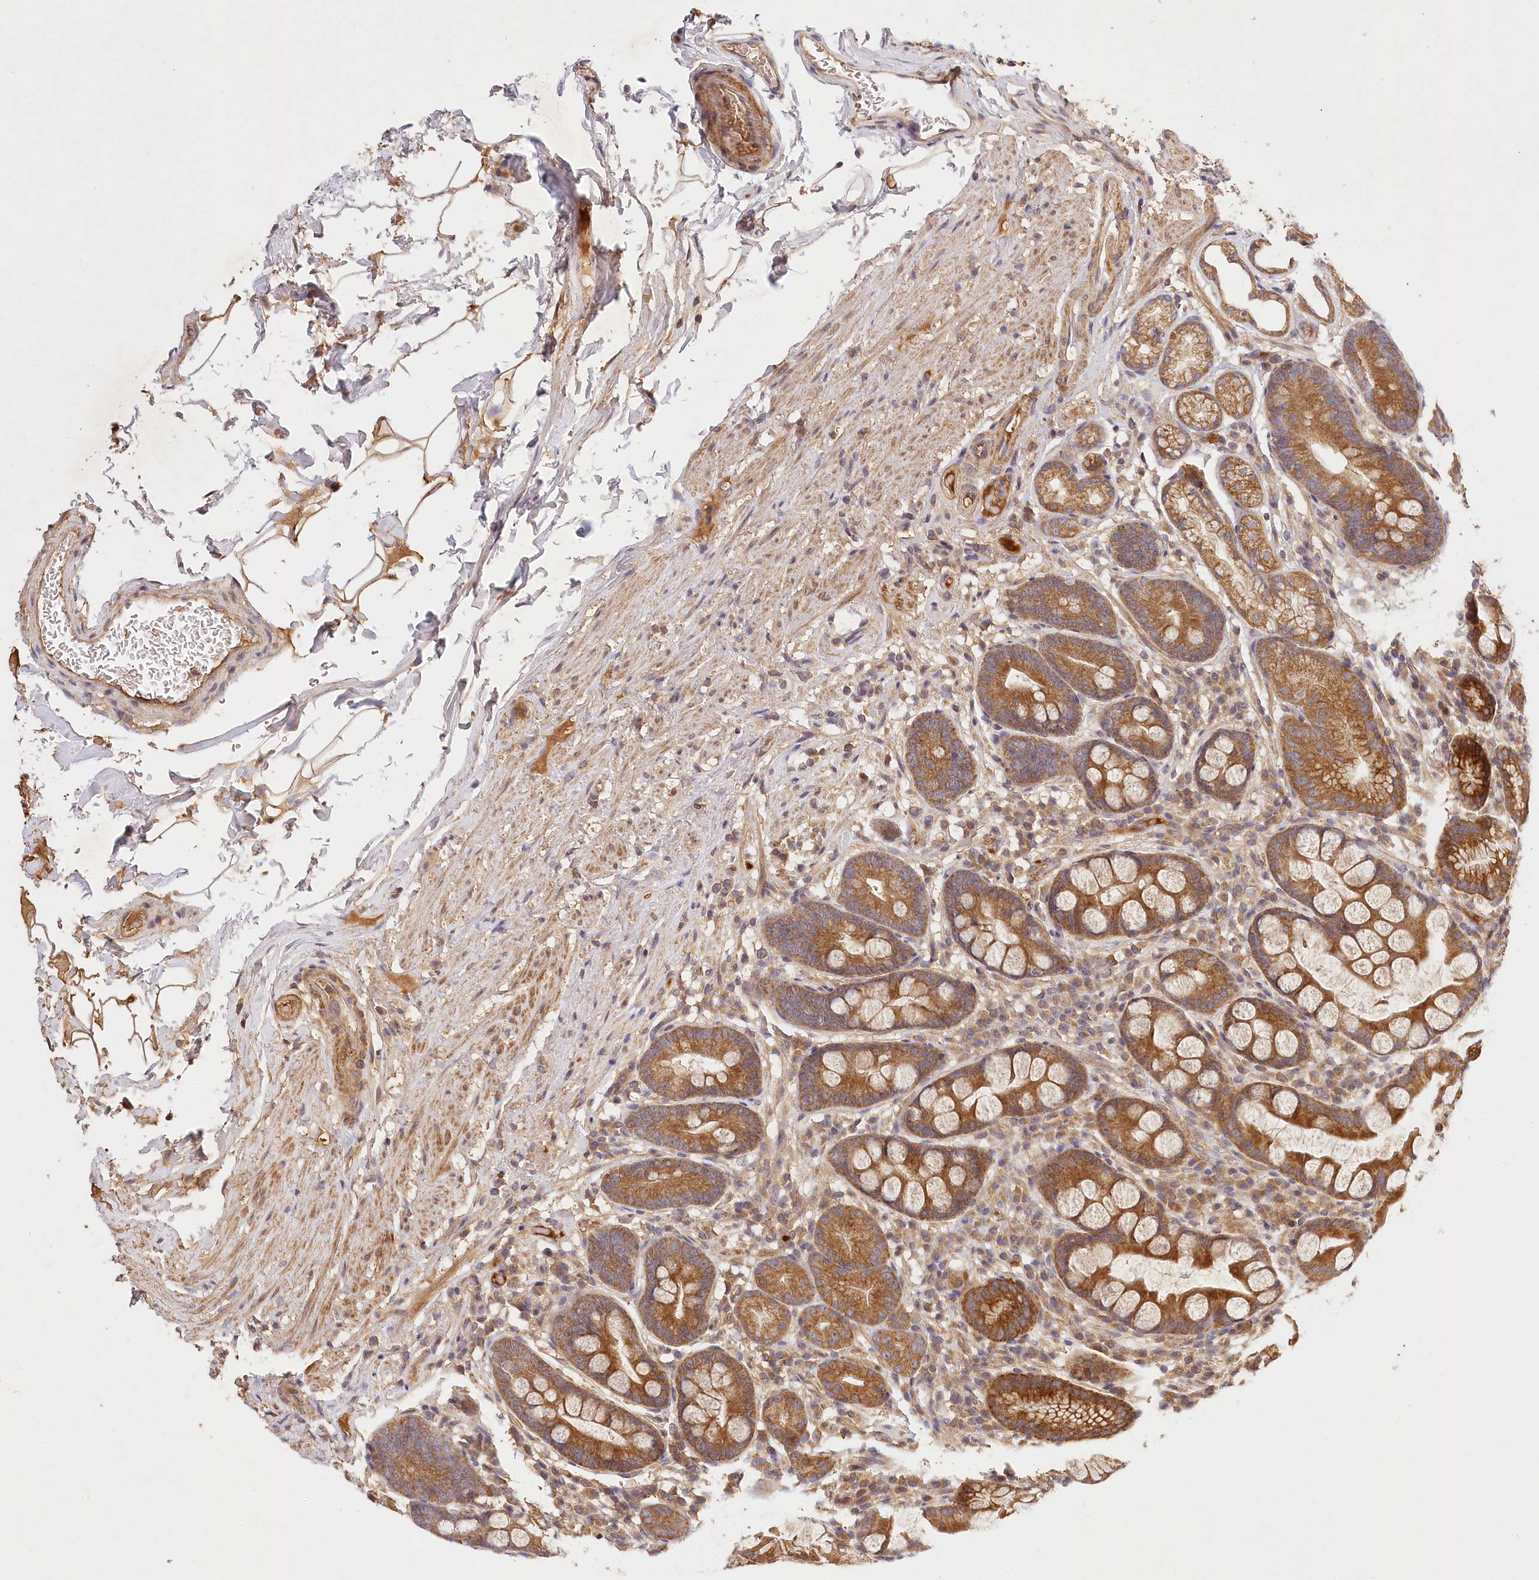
{"staining": {"intensity": "strong", "quantity": ">75%", "location": "cytoplasmic/membranous"}, "tissue": "stomach", "cell_type": "Glandular cells", "image_type": "normal", "snomed": [{"axis": "morphology", "description": "Normal tissue, NOS"}, {"axis": "topography", "description": "Stomach, lower"}], "caption": "Protein expression by immunohistochemistry reveals strong cytoplasmic/membranous expression in approximately >75% of glandular cells in benign stomach. (DAB (3,3'-diaminobenzidine) IHC with brightfield microscopy, high magnification).", "gene": "LSS", "patient": {"sex": "male", "age": 52}}